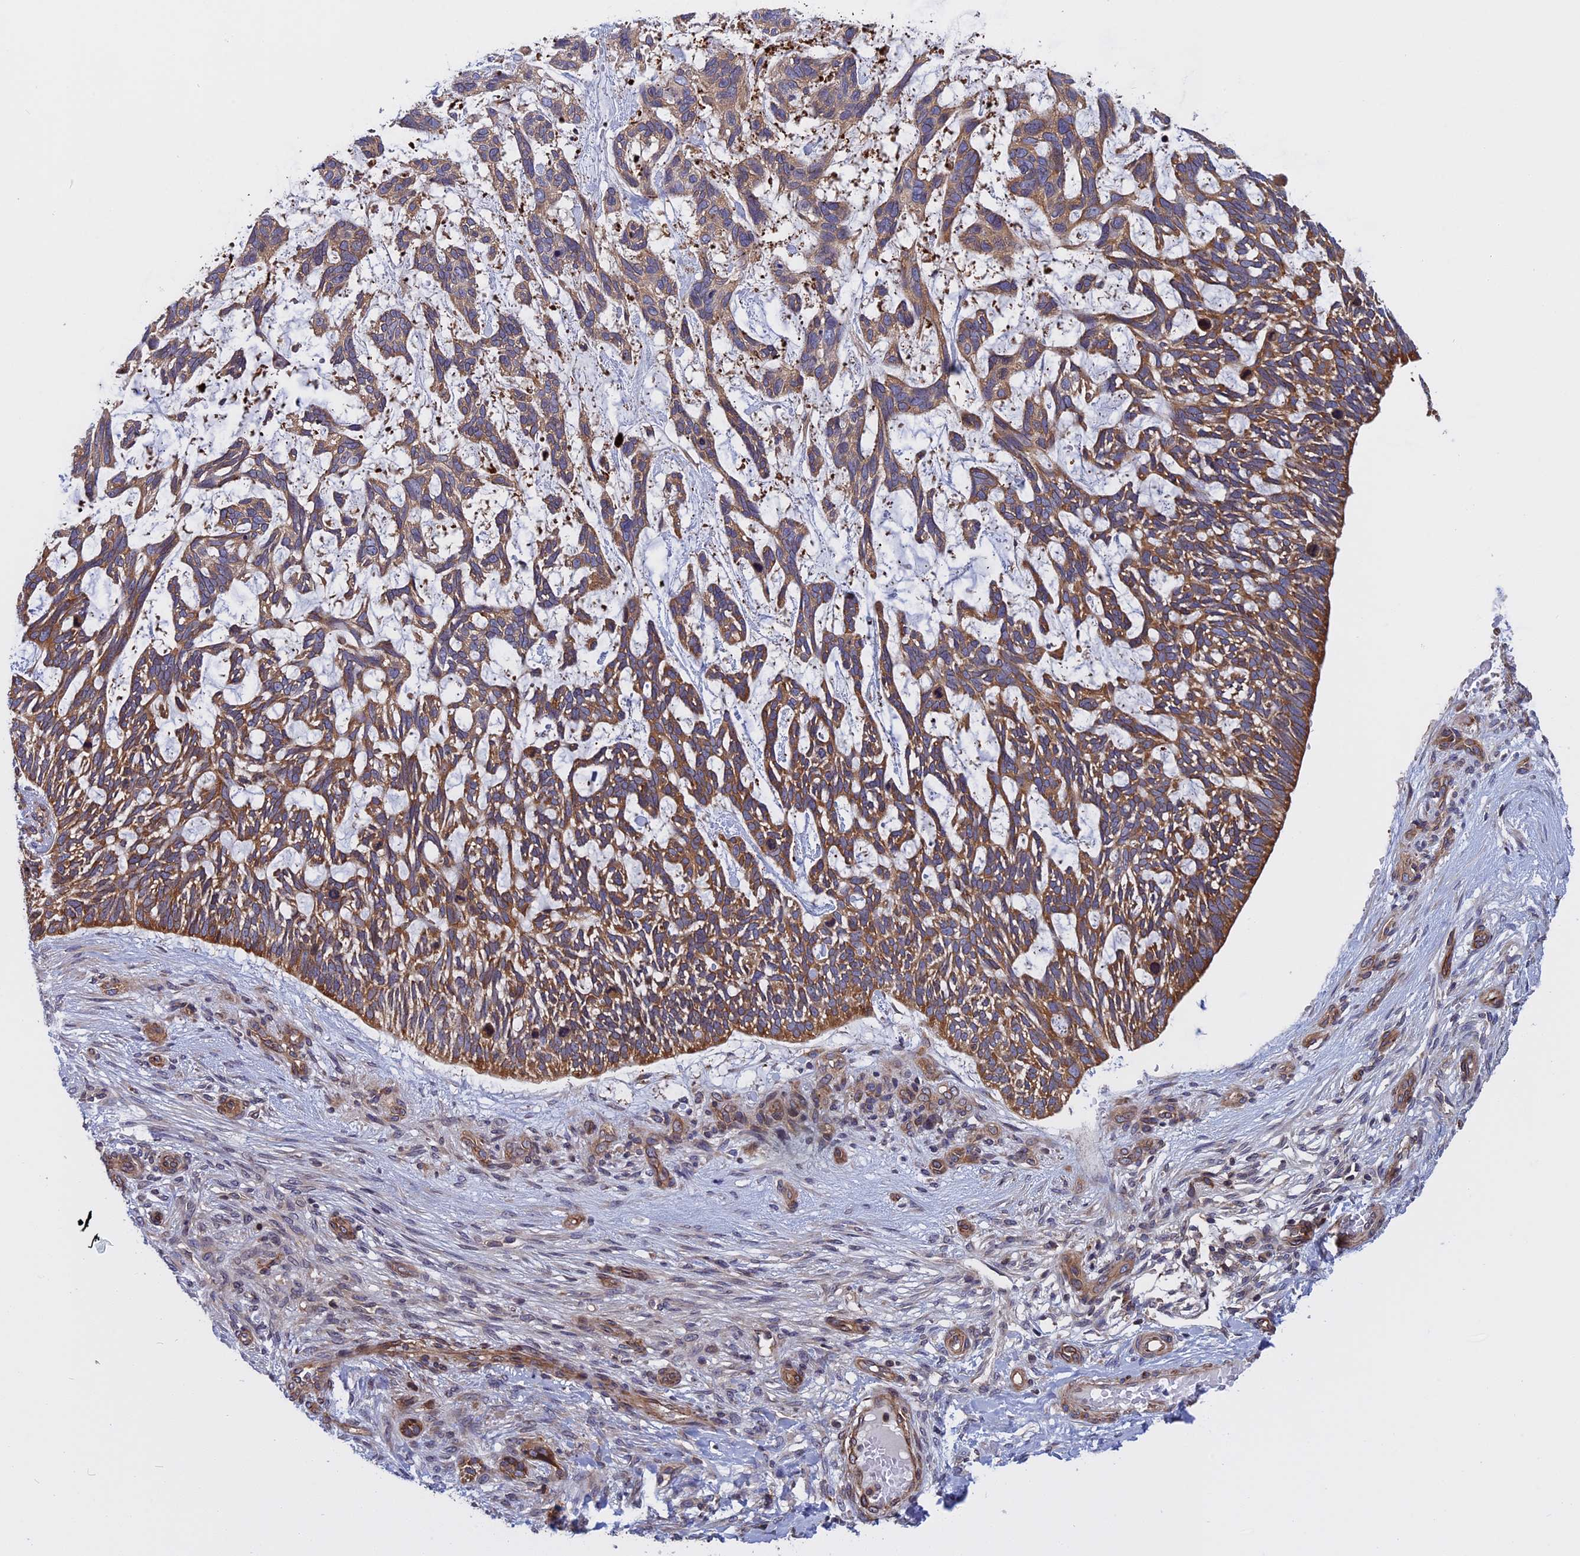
{"staining": {"intensity": "moderate", "quantity": ">75%", "location": "cytoplasmic/membranous"}, "tissue": "skin cancer", "cell_type": "Tumor cells", "image_type": "cancer", "snomed": [{"axis": "morphology", "description": "Basal cell carcinoma"}, {"axis": "topography", "description": "Skin"}], "caption": "High-magnification brightfield microscopy of basal cell carcinoma (skin) stained with DAB (3,3'-diaminobenzidine) (brown) and counterstained with hematoxylin (blue). tumor cells exhibit moderate cytoplasmic/membranous staining is appreciated in approximately>75% of cells. The staining is performed using DAB (3,3'-diaminobenzidine) brown chromogen to label protein expression. The nuclei are counter-stained blue using hematoxylin.", "gene": "NAA10", "patient": {"sex": "male", "age": 88}}